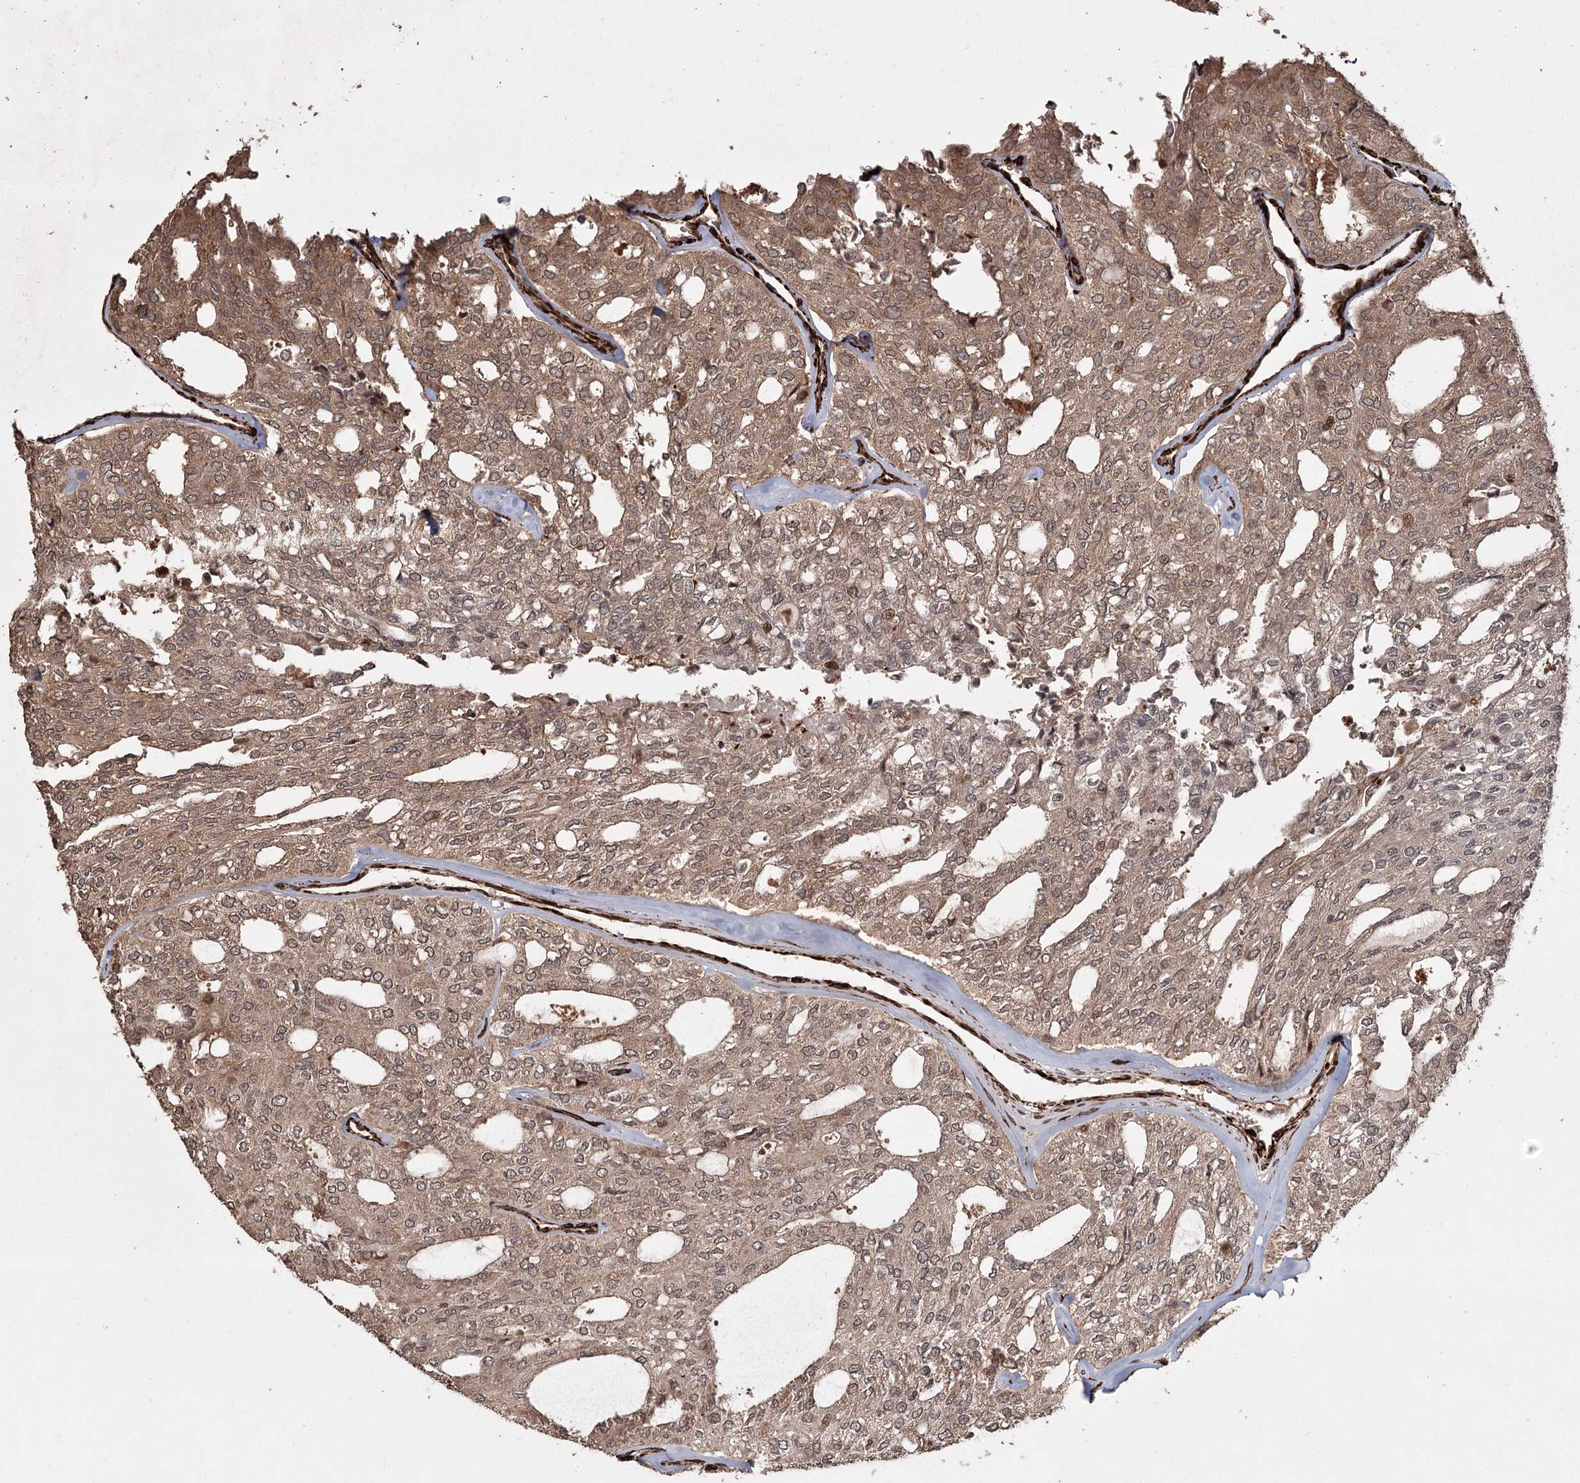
{"staining": {"intensity": "moderate", "quantity": ">75%", "location": "cytoplasmic/membranous,nuclear"}, "tissue": "thyroid cancer", "cell_type": "Tumor cells", "image_type": "cancer", "snomed": [{"axis": "morphology", "description": "Follicular adenoma carcinoma, NOS"}, {"axis": "topography", "description": "Thyroid gland"}], "caption": "Immunohistochemistry photomicrograph of human thyroid follicular adenoma carcinoma stained for a protein (brown), which exhibits medium levels of moderate cytoplasmic/membranous and nuclear staining in about >75% of tumor cells.", "gene": "RPAP3", "patient": {"sex": "male", "age": 75}}